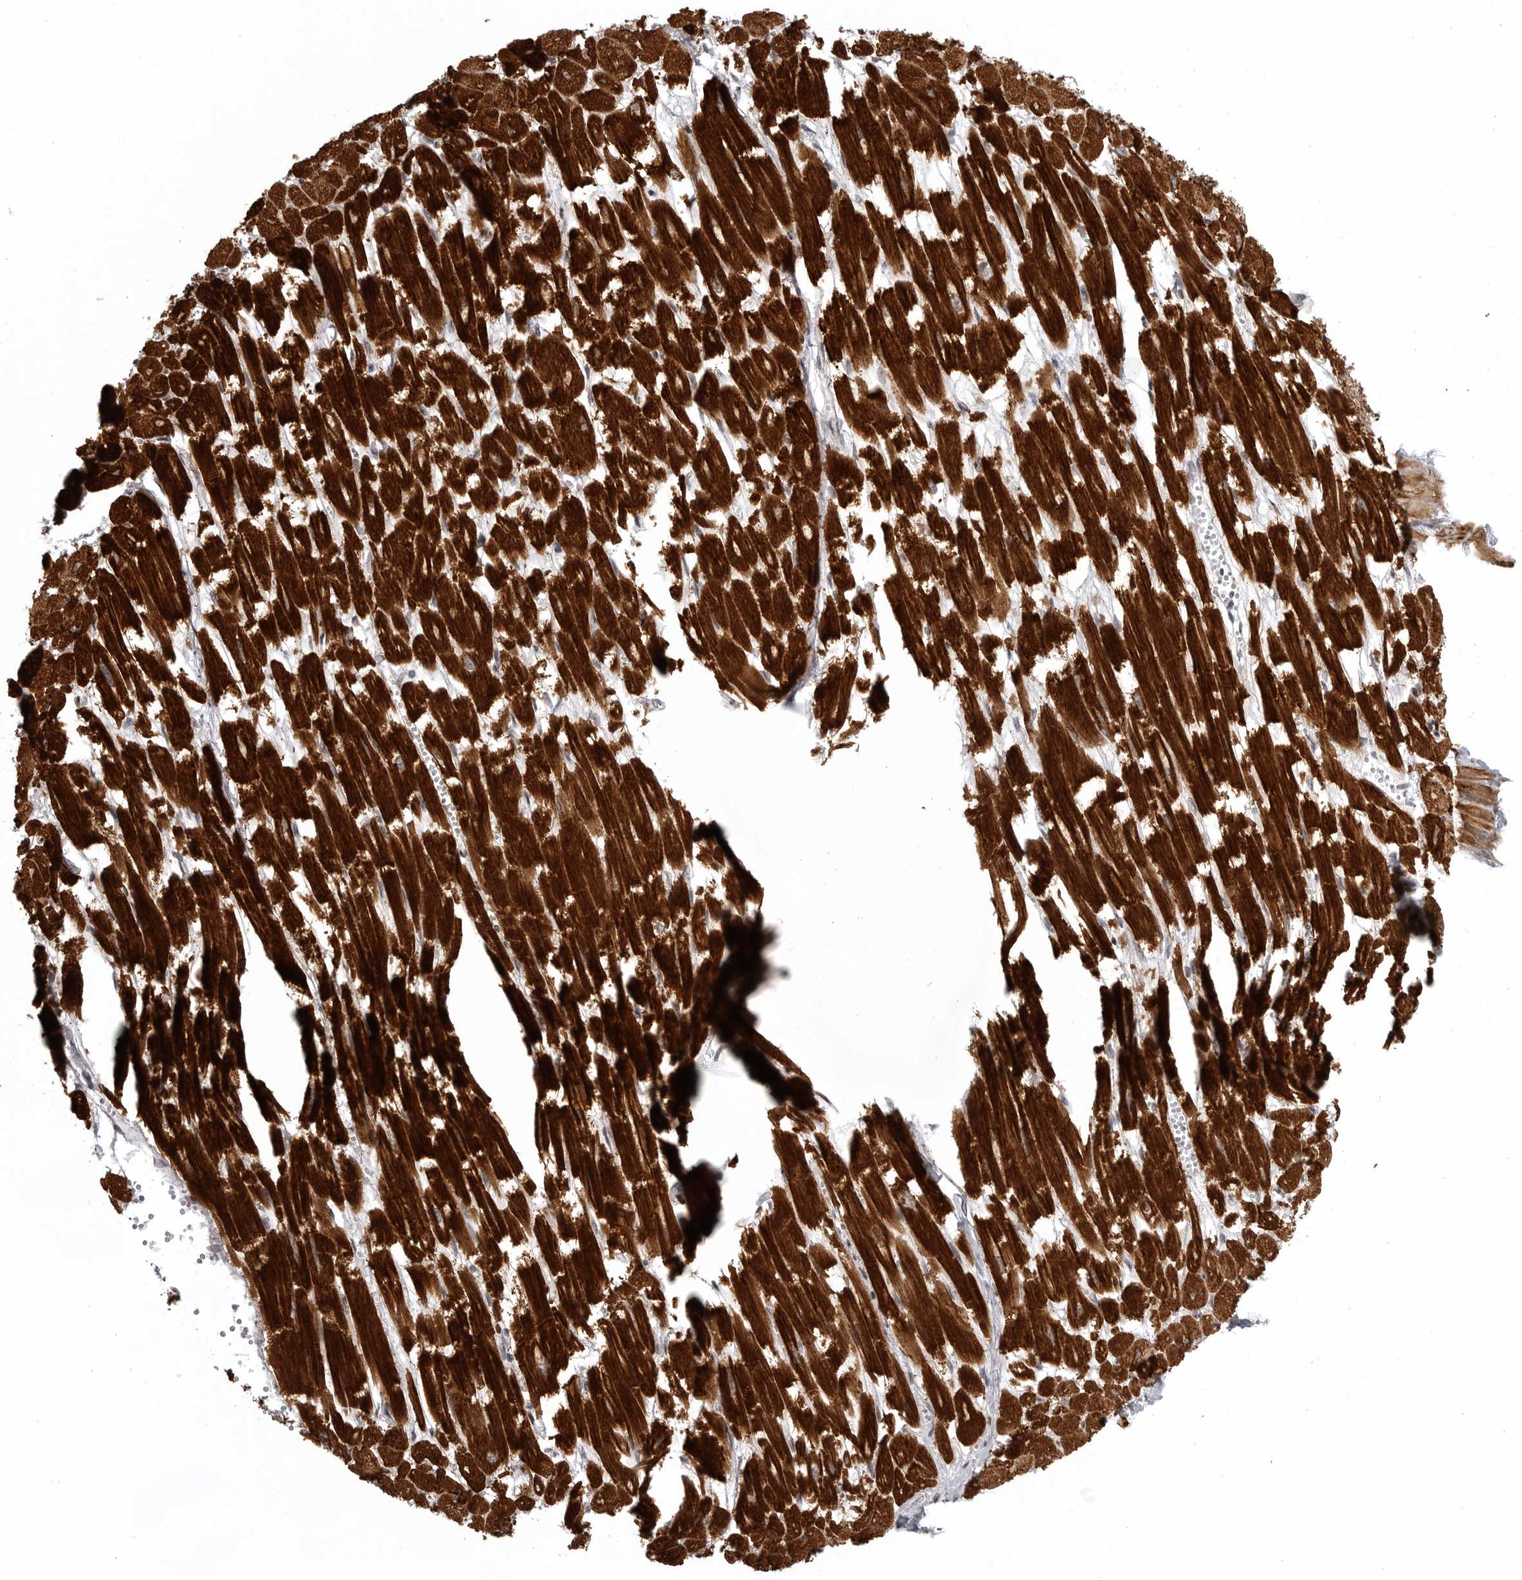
{"staining": {"intensity": "strong", "quantity": ">75%", "location": "cytoplasmic/membranous"}, "tissue": "heart muscle", "cell_type": "Cardiomyocytes", "image_type": "normal", "snomed": [{"axis": "morphology", "description": "Normal tissue, NOS"}, {"axis": "topography", "description": "Heart"}], "caption": "The micrograph shows staining of normal heart muscle, revealing strong cytoplasmic/membranous protein staining (brown color) within cardiomyocytes. (DAB (3,3'-diaminobenzidine) = brown stain, brightfield microscopy at high magnification).", "gene": "SNX16", "patient": {"sex": "male", "age": 54}}